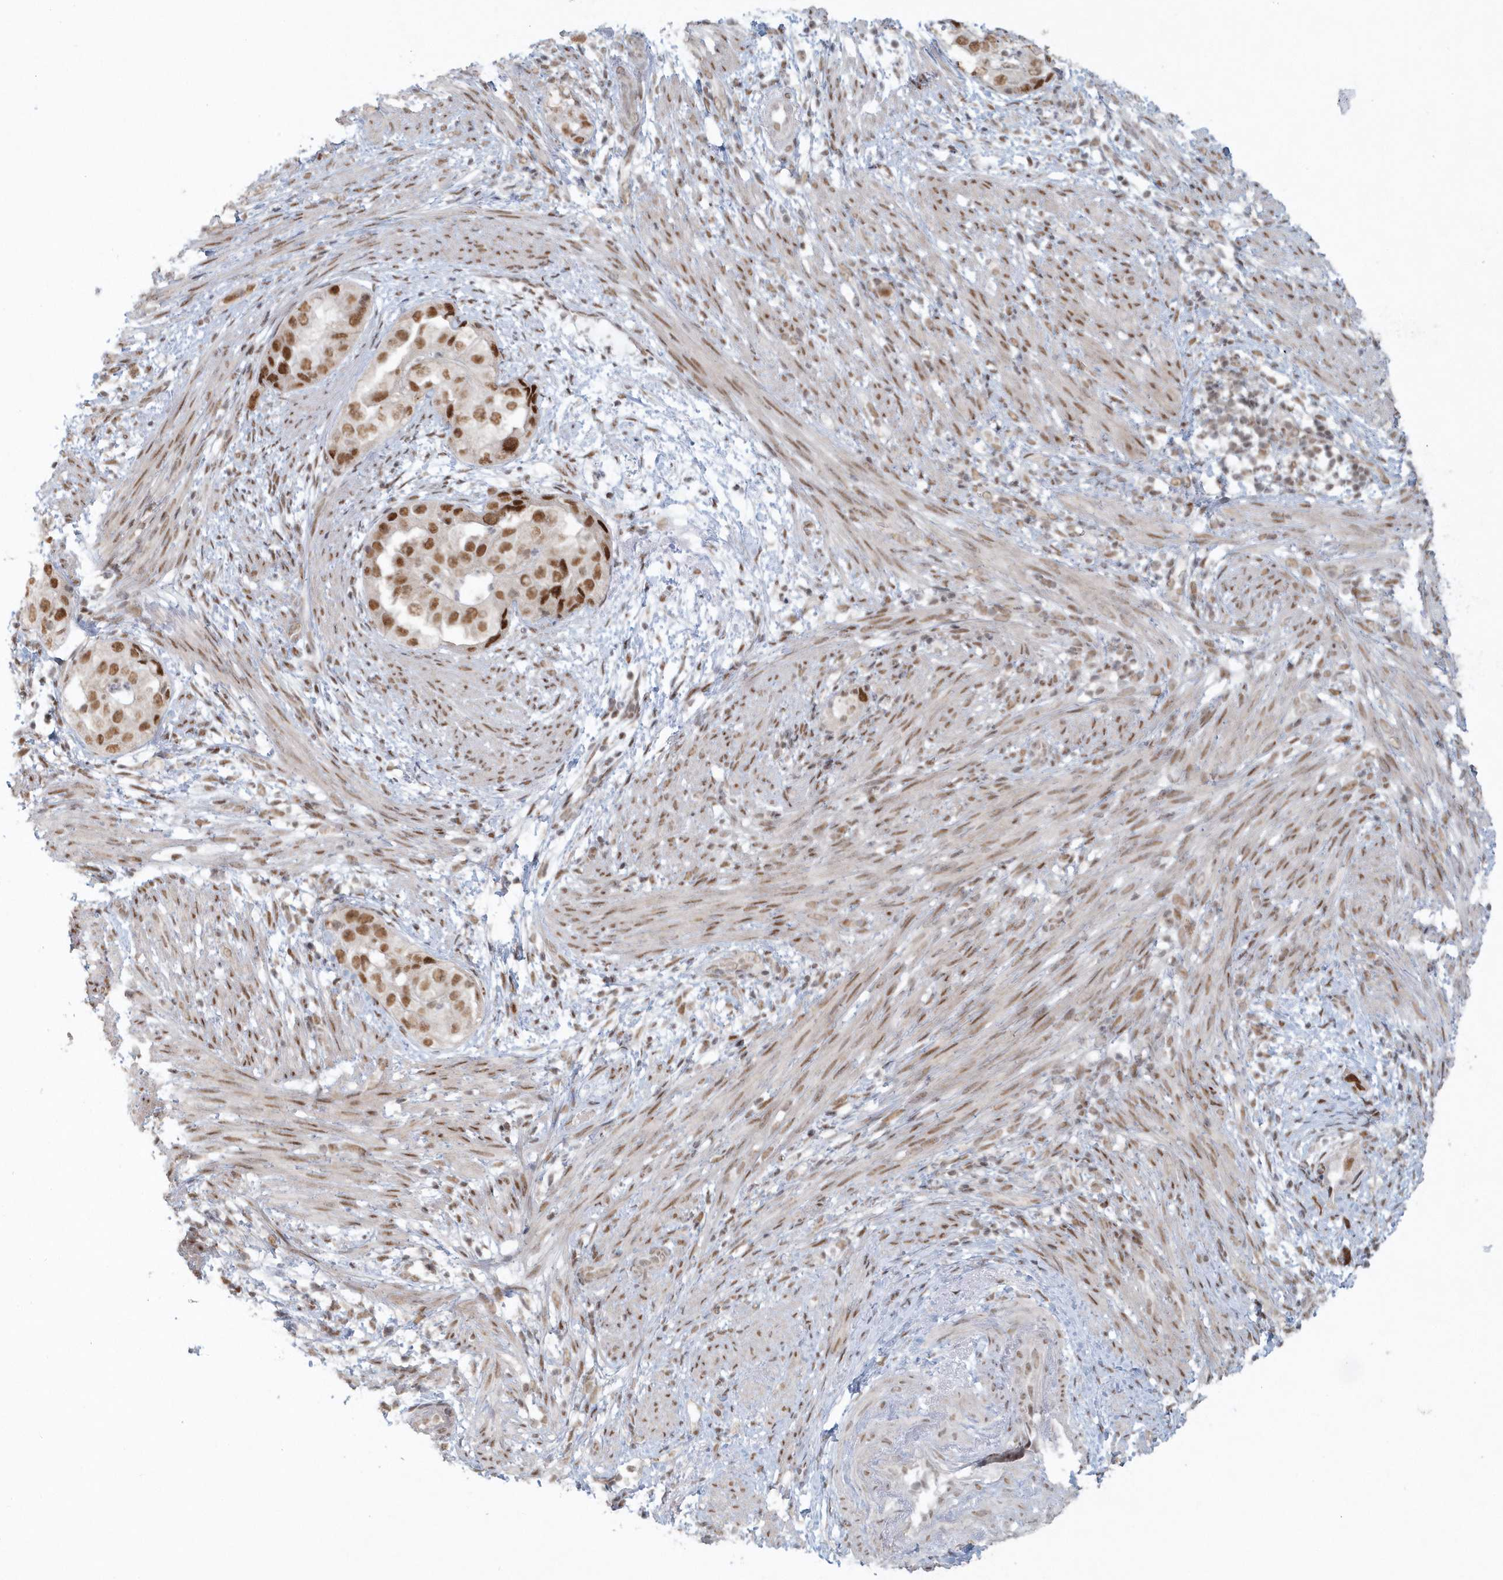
{"staining": {"intensity": "moderate", "quantity": ">75%", "location": "nuclear"}, "tissue": "endometrial cancer", "cell_type": "Tumor cells", "image_type": "cancer", "snomed": [{"axis": "morphology", "description": "Adenocarcinoma, NOS"}, {"axis": "topography", "description": "Endometrium"}], "caption": "A brown stain labels moderate nuclear positivity of a protein in human endometrial cancer tumor cells.", "gene": "YTHDC1", "patient": {"sex": "female", "age": 85}}